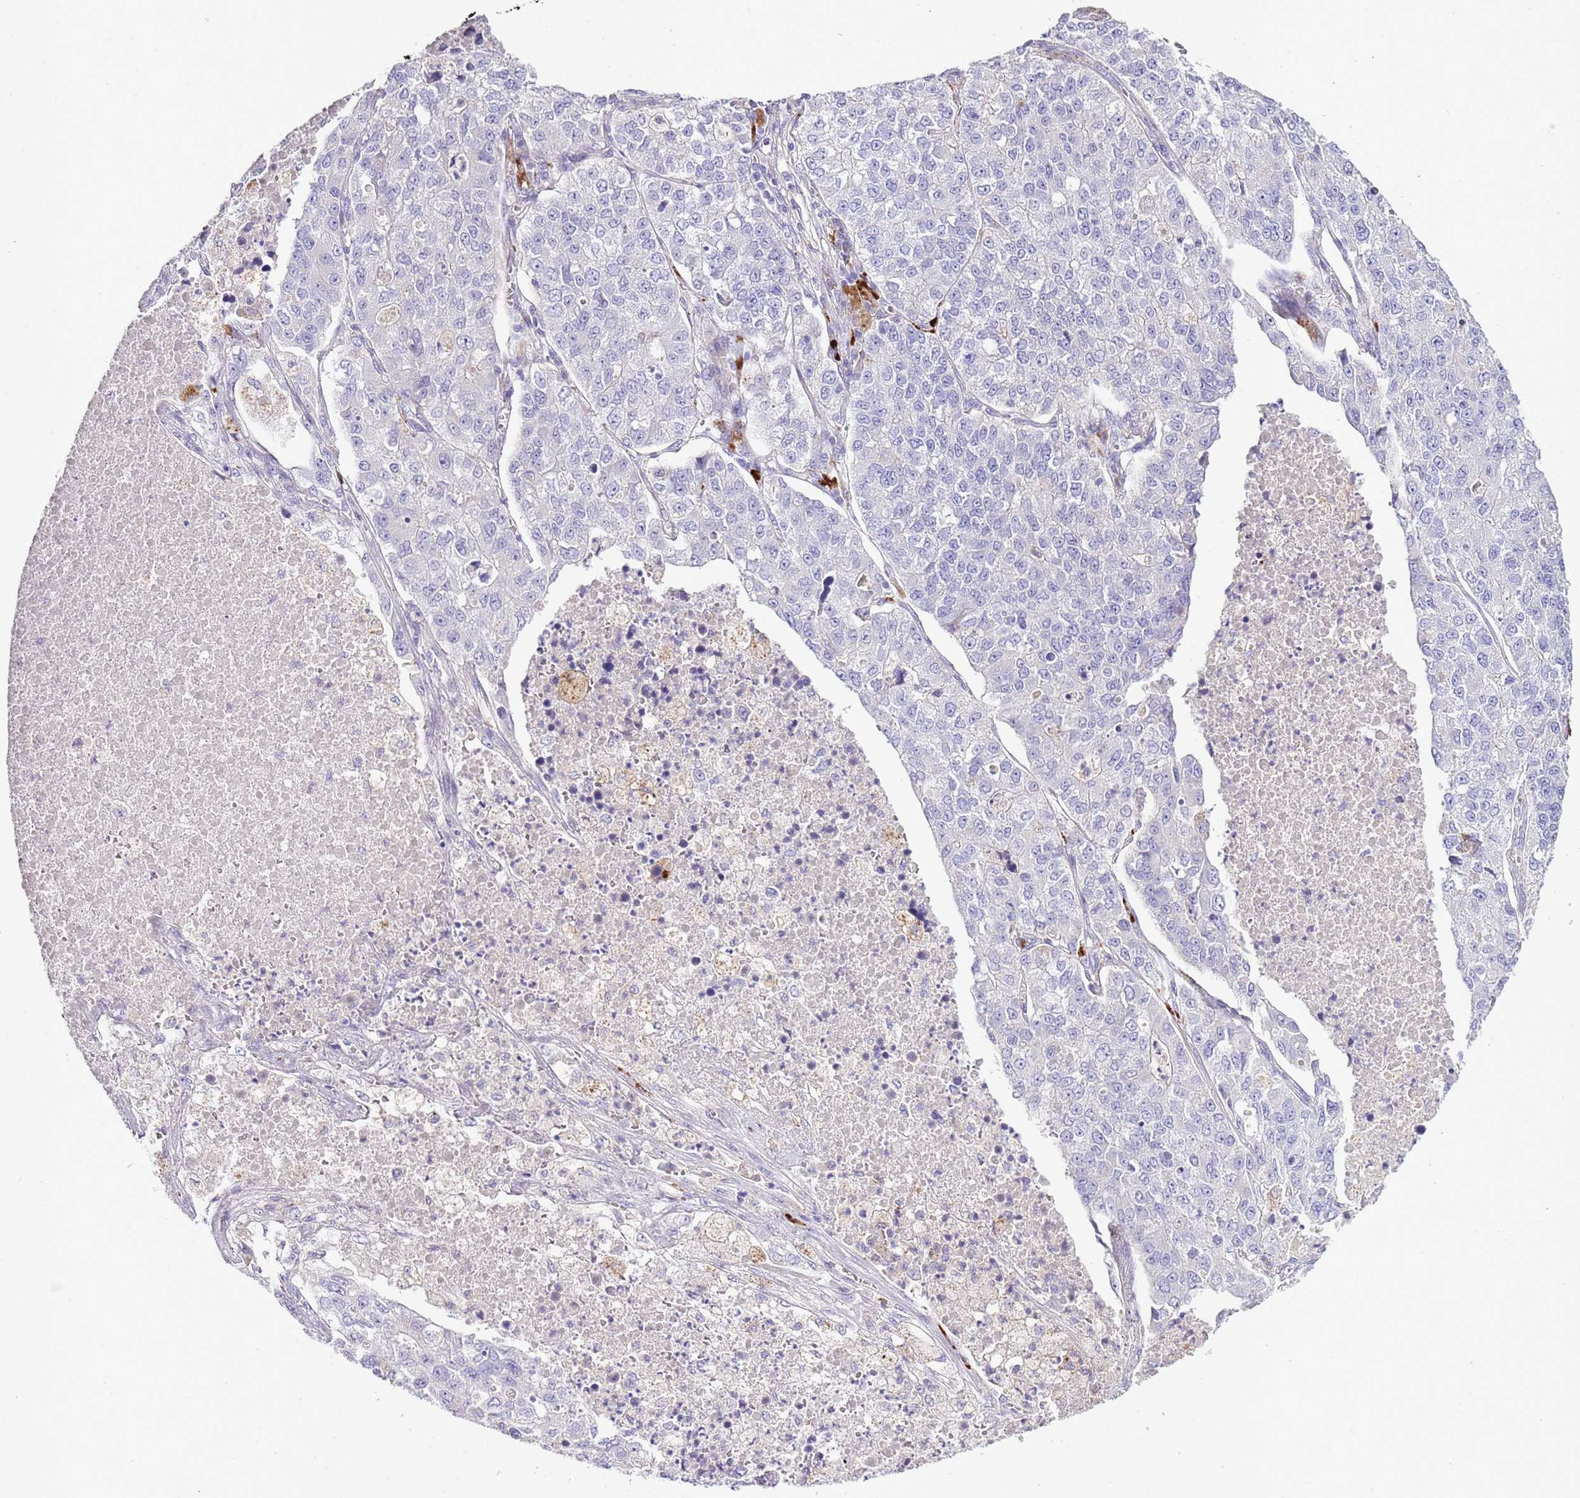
{"staining": {"intensity": "negative", "quantity": "none", "location": "none"}, "tissue": "lung cancer", "cell_type": "Tumor cells", "image_type": "cancer", "snomed": [{"axis": "morphology", "description": "Adenocarcinoma, NOS"}, {"axis": "topography", "description": "Lung"}], "caption": "An IHC histopathology image of lung adenocarcinoma is shown. There is no staining in tumor cells of lung adenocarcinoma. Nuclei are stained in blue.", "gene": "ABHD17A", "patient": {"sex": "male", "age": 49}}